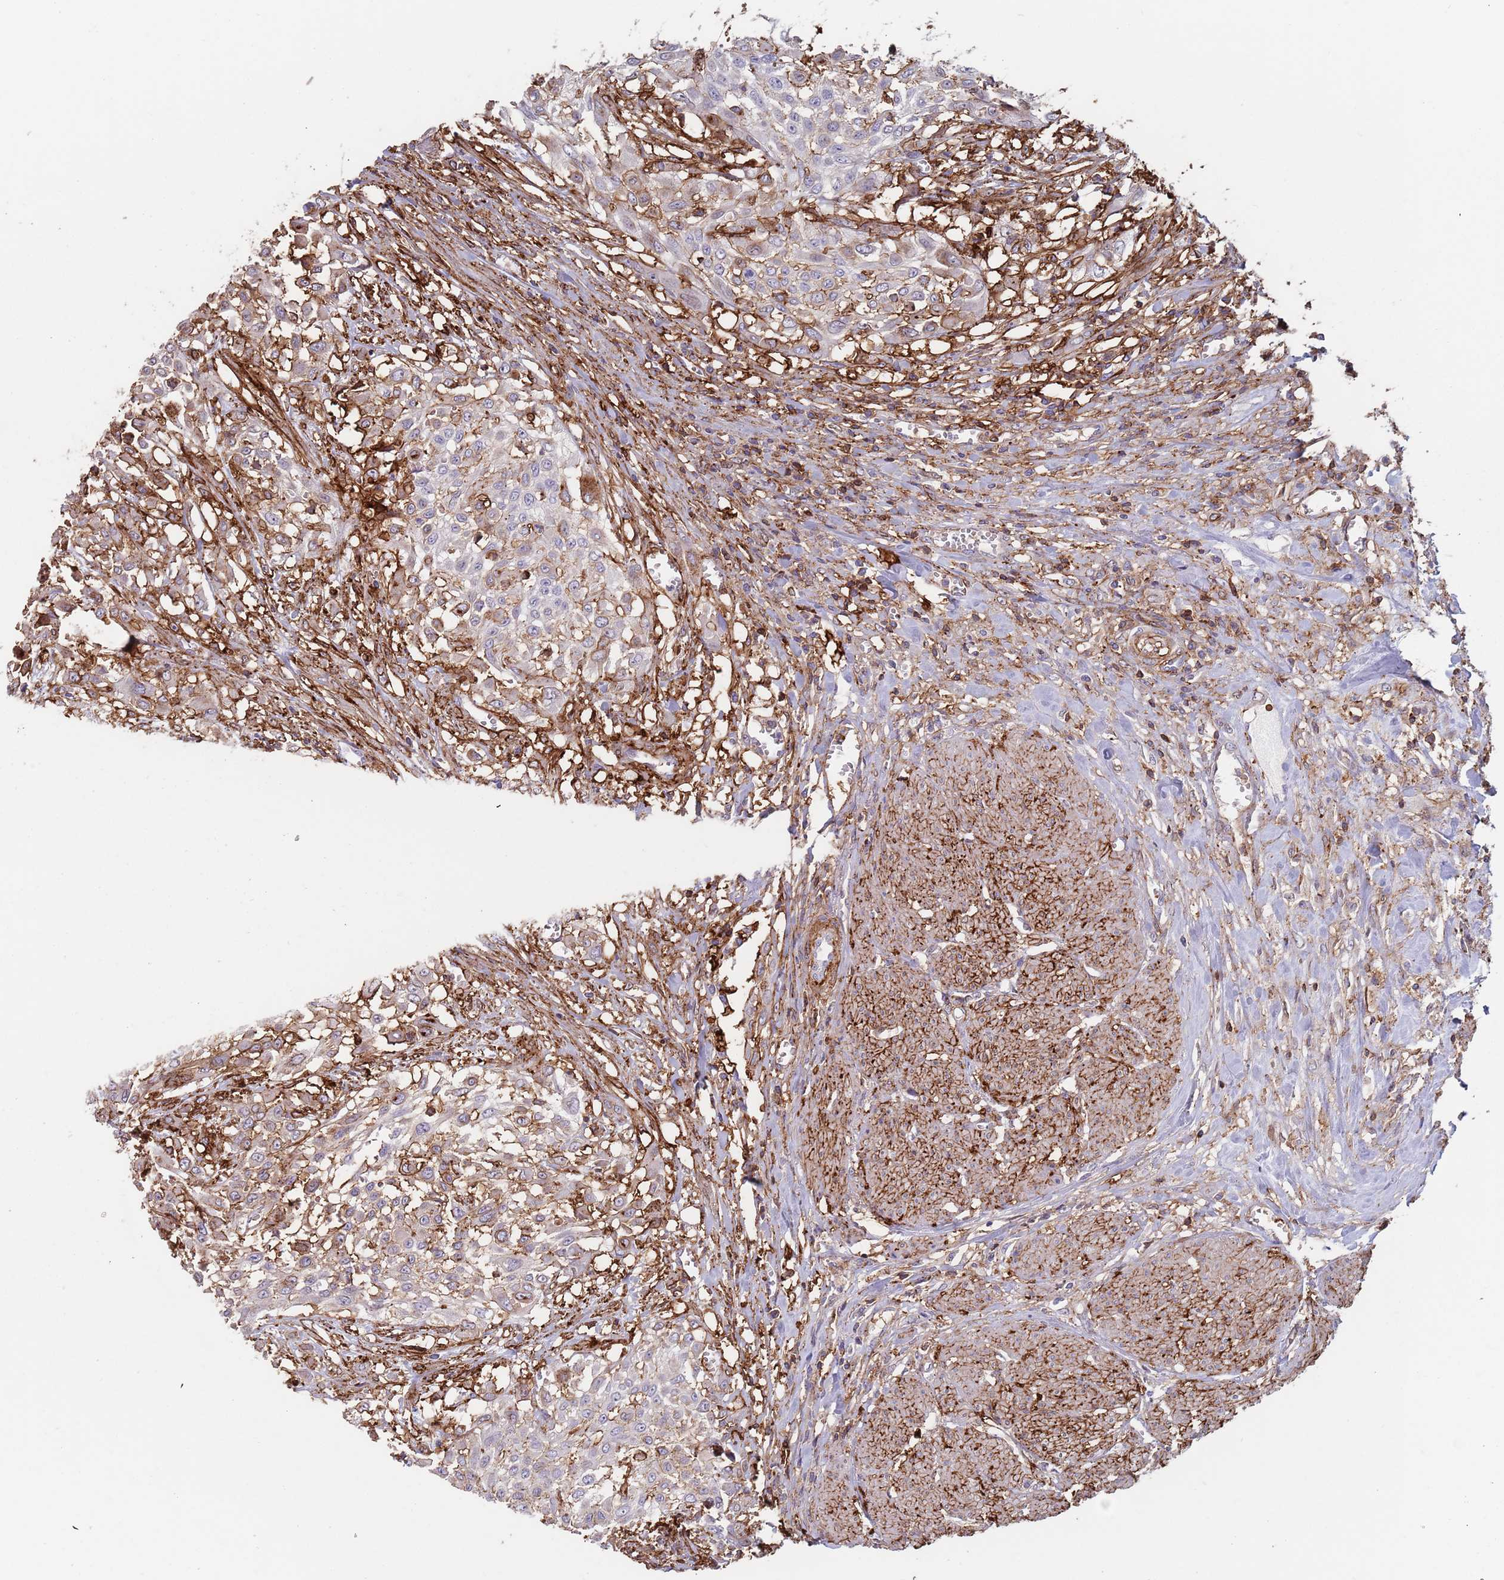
{"staining": {"intensity": "weak", "quantity": "25%-75%", "location": "cytoplasmic/membranous"}, "tissue": "urothelial cancer", "cell_type": "Tumor cells", "image_type": "cancer", "snomed": [{"axis": "morphology", "description": "Urothelial carcinoma, High grade"}, {"axis": "topography", "description": "Urinary bladder"}], "caption": "A micrograph of human urothelial carcinoma (high-grade) stained for a protein exhibits weak cytoplasmic/membranous brown staining in tumor cells. The protein of interest is stained brown, and the nuclei are stained in blue (DAB (3,3'-diaminobenzidine) IHC with brightfield microscopy, high magnification).", "gene": "RNF144A", "patient": {"sex": "male", "age": 57}}